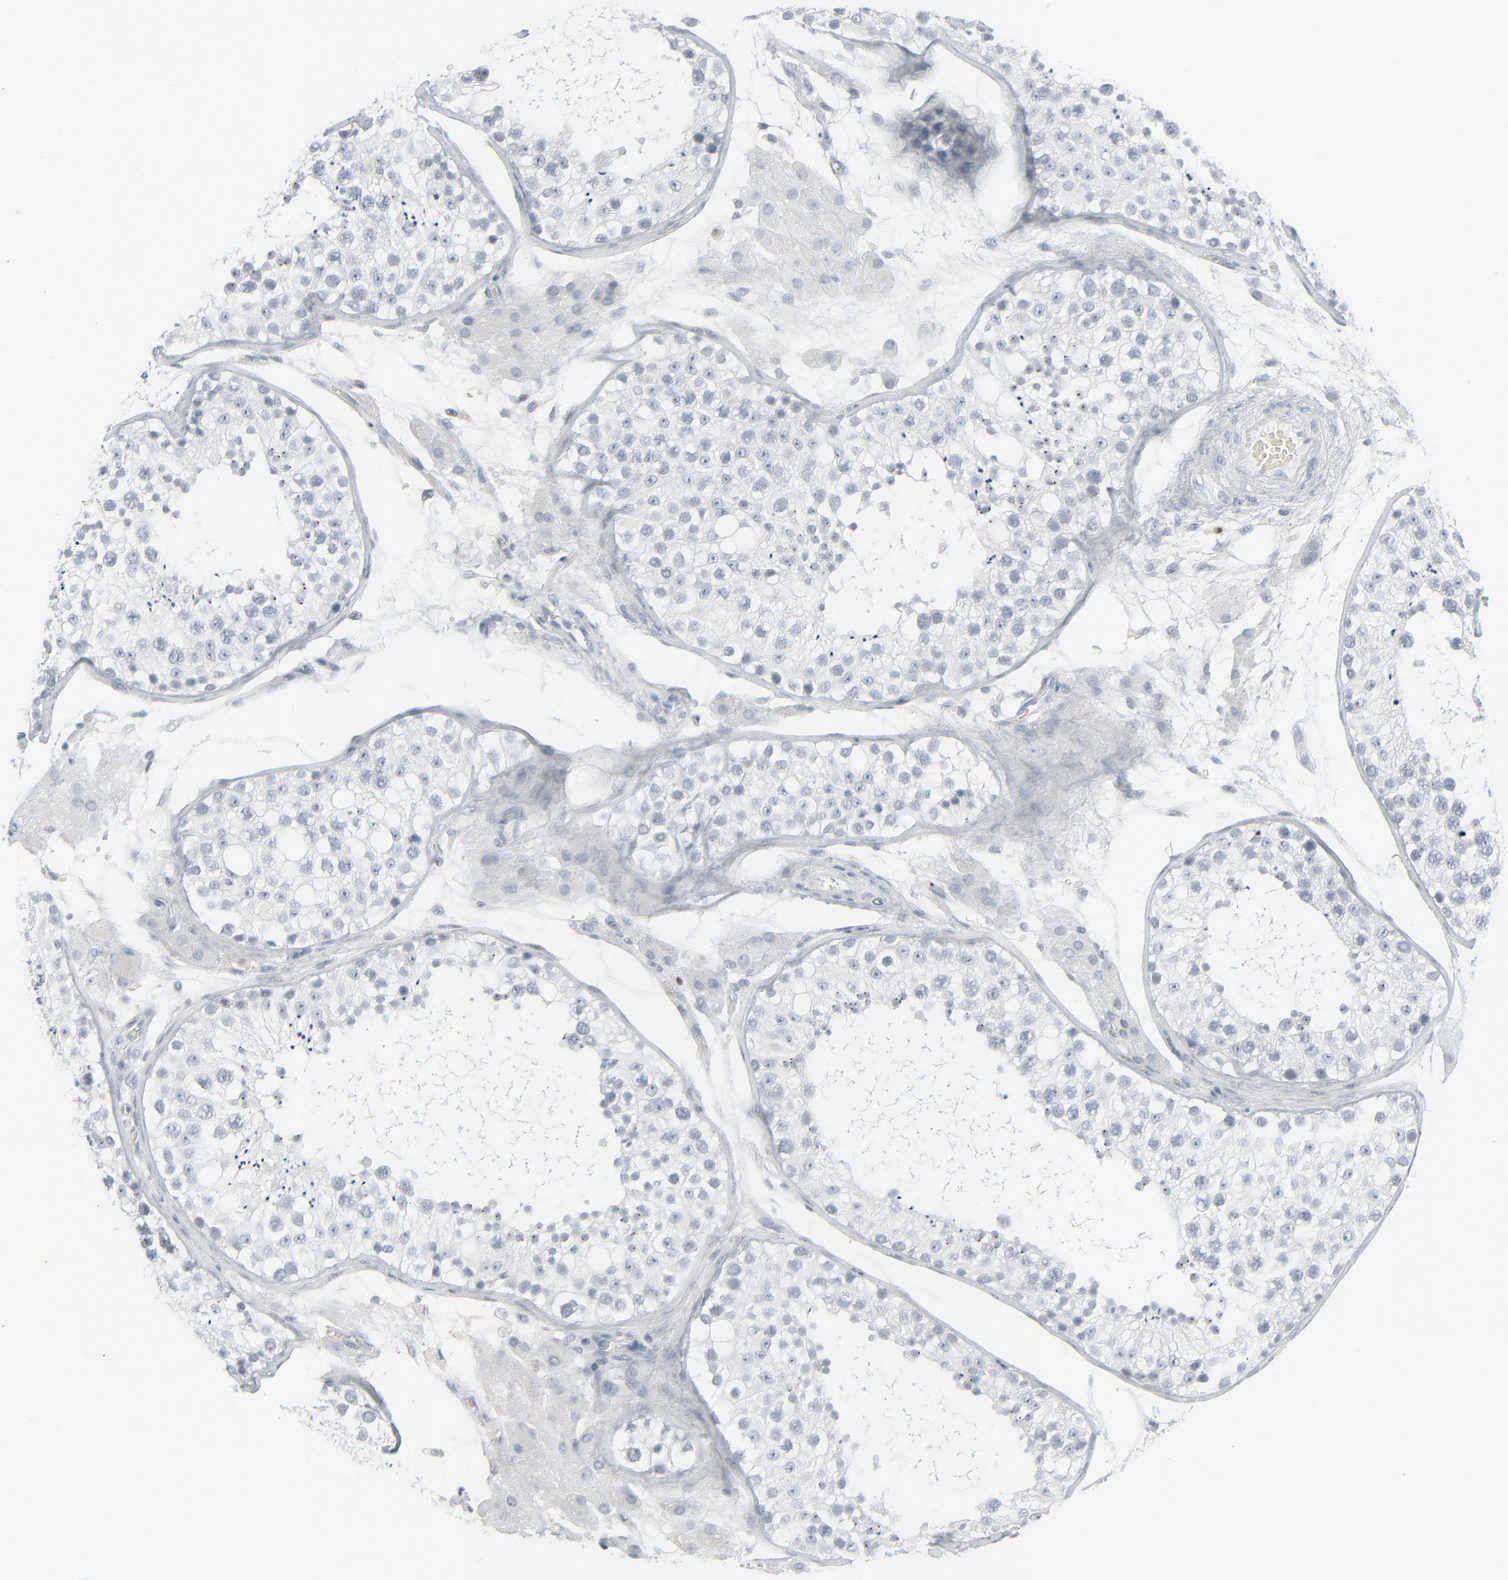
{"staining": {"intensity": "negative", "quantity": "none", "location": "none"}, "tissue": "testis", "cell_type": "Cells in seminiferous ducts", "image_type": "normal", "snomed": [{"axis": "morphology", "description": "Normal tissue, NOS"}, {"axis": "topography", "description": "Testis"}], "caption": "This is a micrograph of IHC staining of normal testis, which shows no staining in cells in seminiferous ducts. Brightfield microscopy of immunohistochemistry stained with DAB (brown) and hematoxylin (blue), captured at high magnification.", "gene": "MITF", "patient": {"sex": "male", "age": 26}}